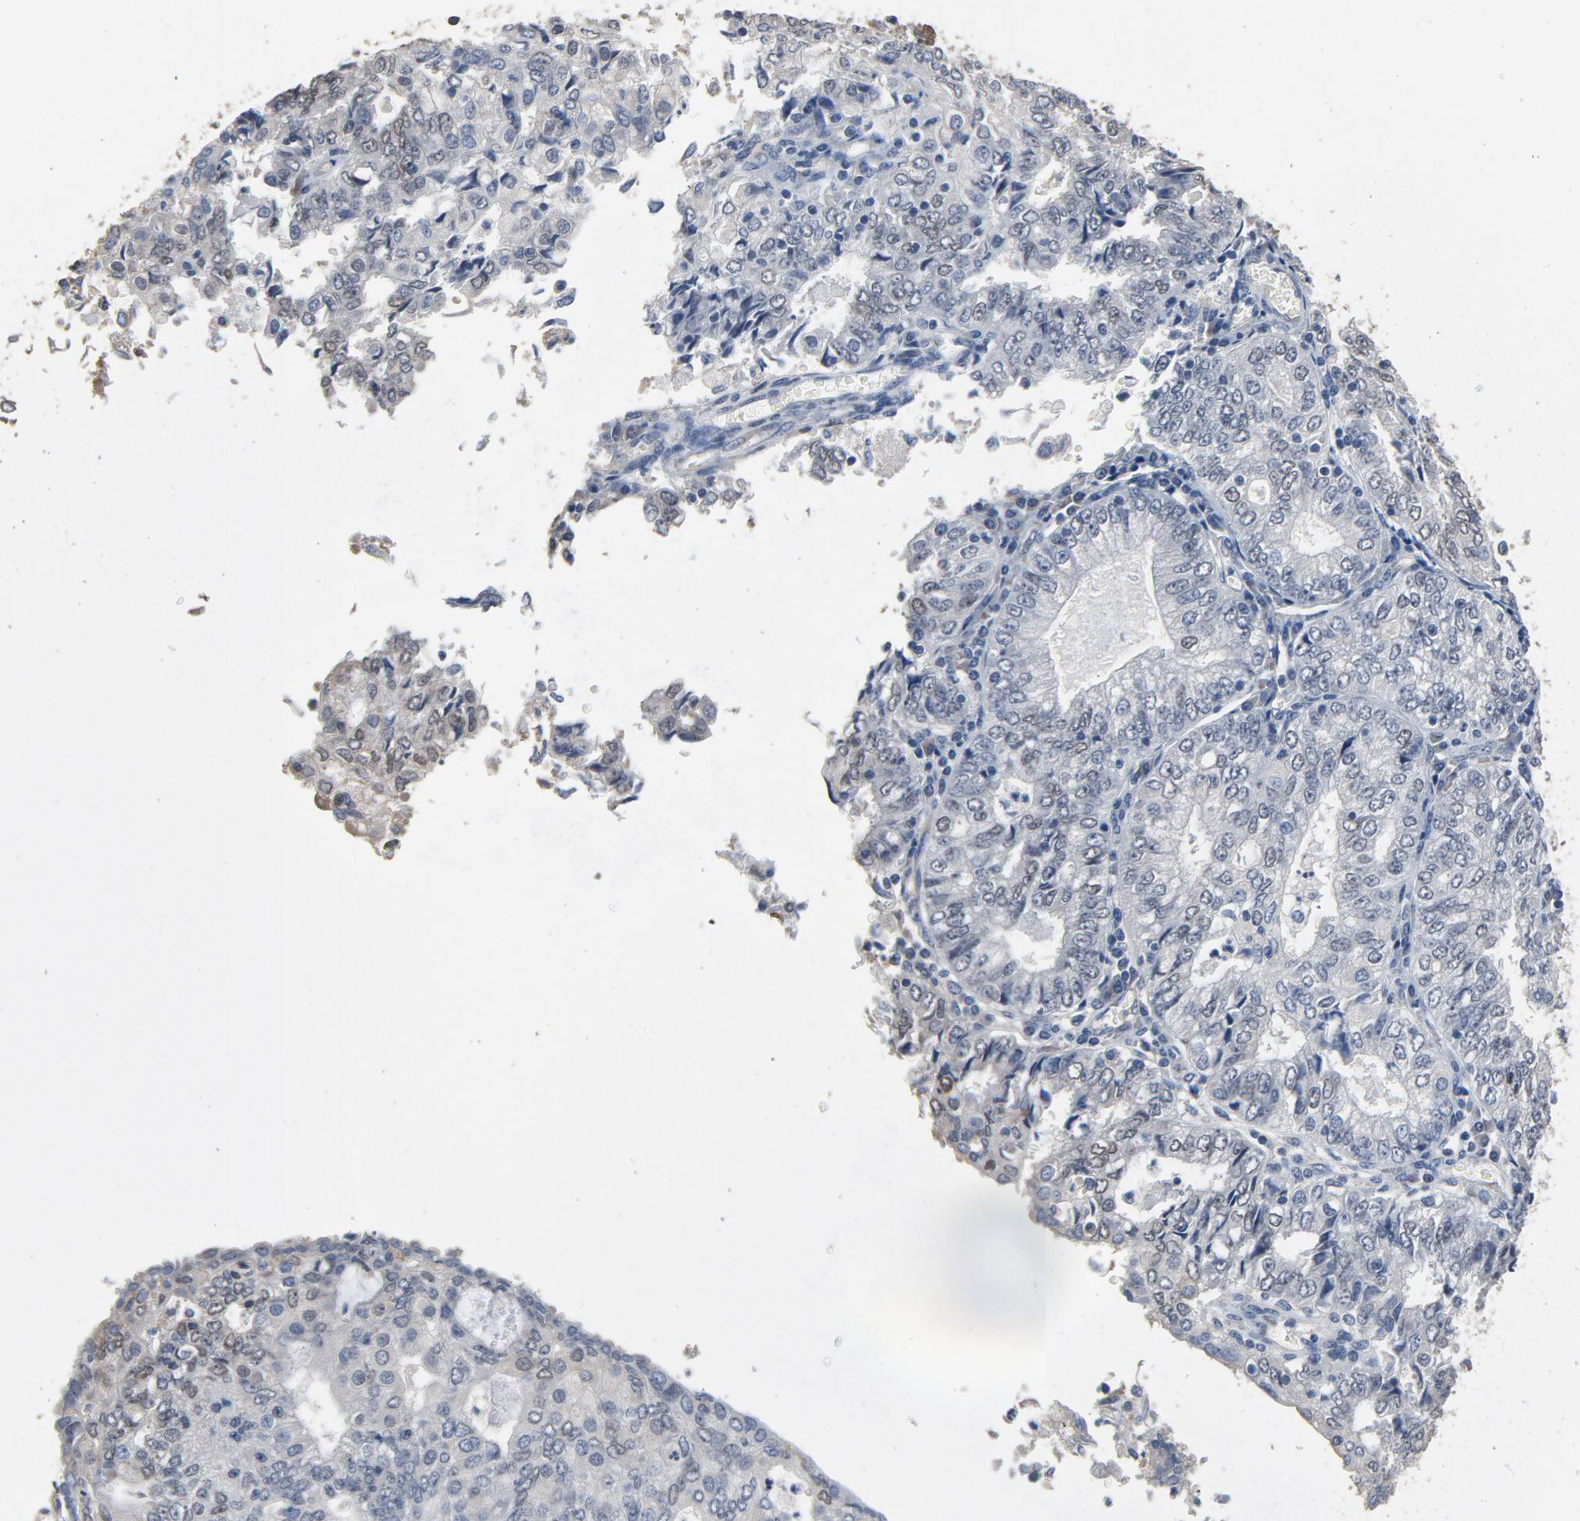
{"staining": {"intensity": "weak", "quantity": "<25%", "location": "nuclear"}, "tissue": "endometrial cancer", "cell_type": "Tumor cells", "image_type": "cancer", "snomed": [{"axis": "morphology", "description": "Adenocarcinoma, NOS"}, {"axis": "topography", "description": "Endometrium"}], "caption": "There is no significant positivity in tumor cells of endometrial adenocarcinoma.", "gene": "SOX6", "patient": {"sex": "female", "age": 69}}